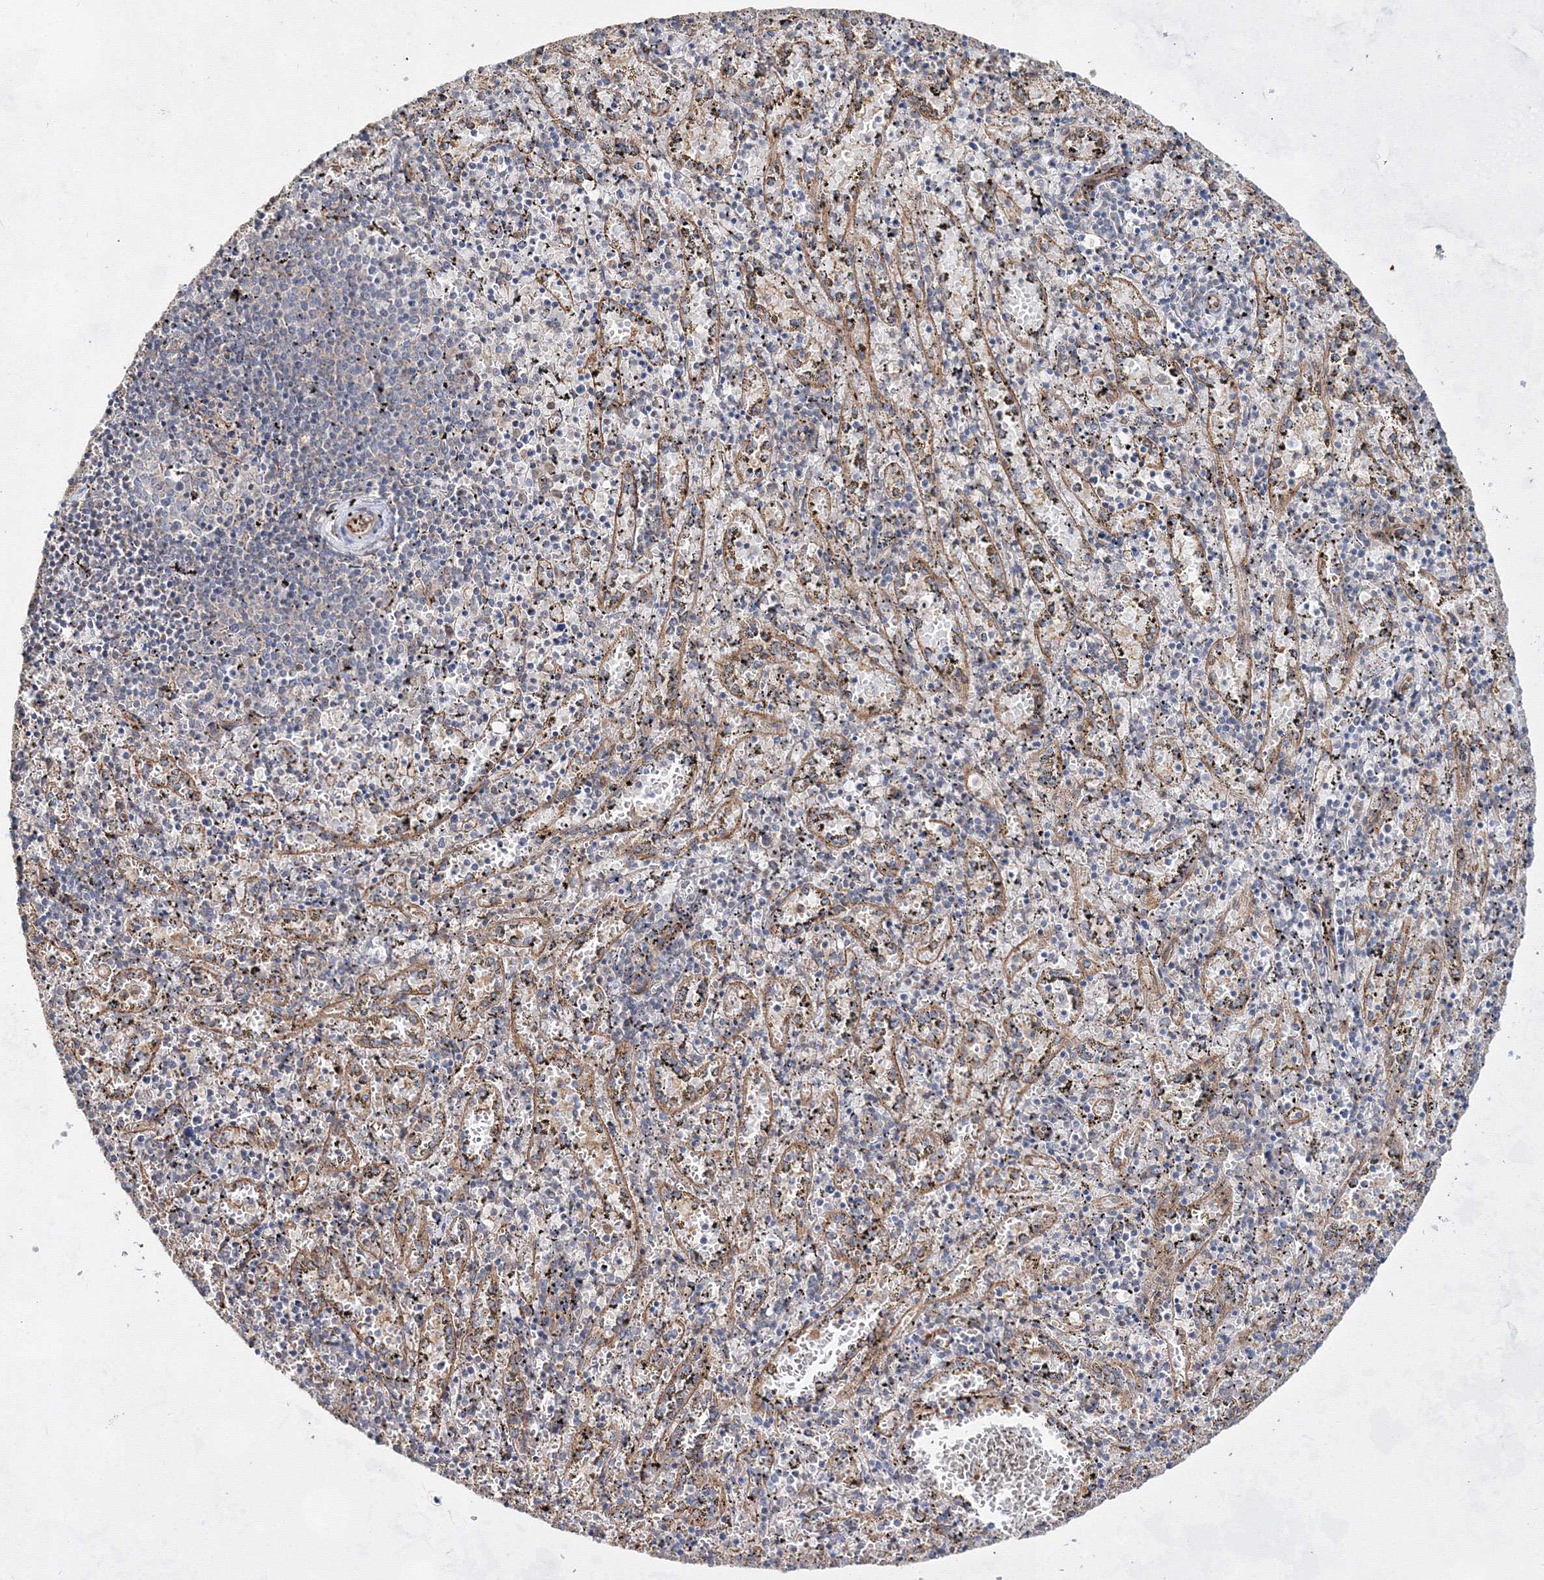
{"staining": {"intensity": "negative", "quantity": "none", "location": "none"}, "tissue": "spleen", "cell_type": "Cells in red pulp", "image_type": "normal", "snomed": [{"axis": "morphology", "description": "Normal tissue, NOS"}, {"axis": "topography", "description": "Spleen"}], "caption": "Protein analysis of benign spleen displays no significant staining in cells in red pulp.", "gene": "EXOC6", "patient": {"sex": "male", "age": 11}}